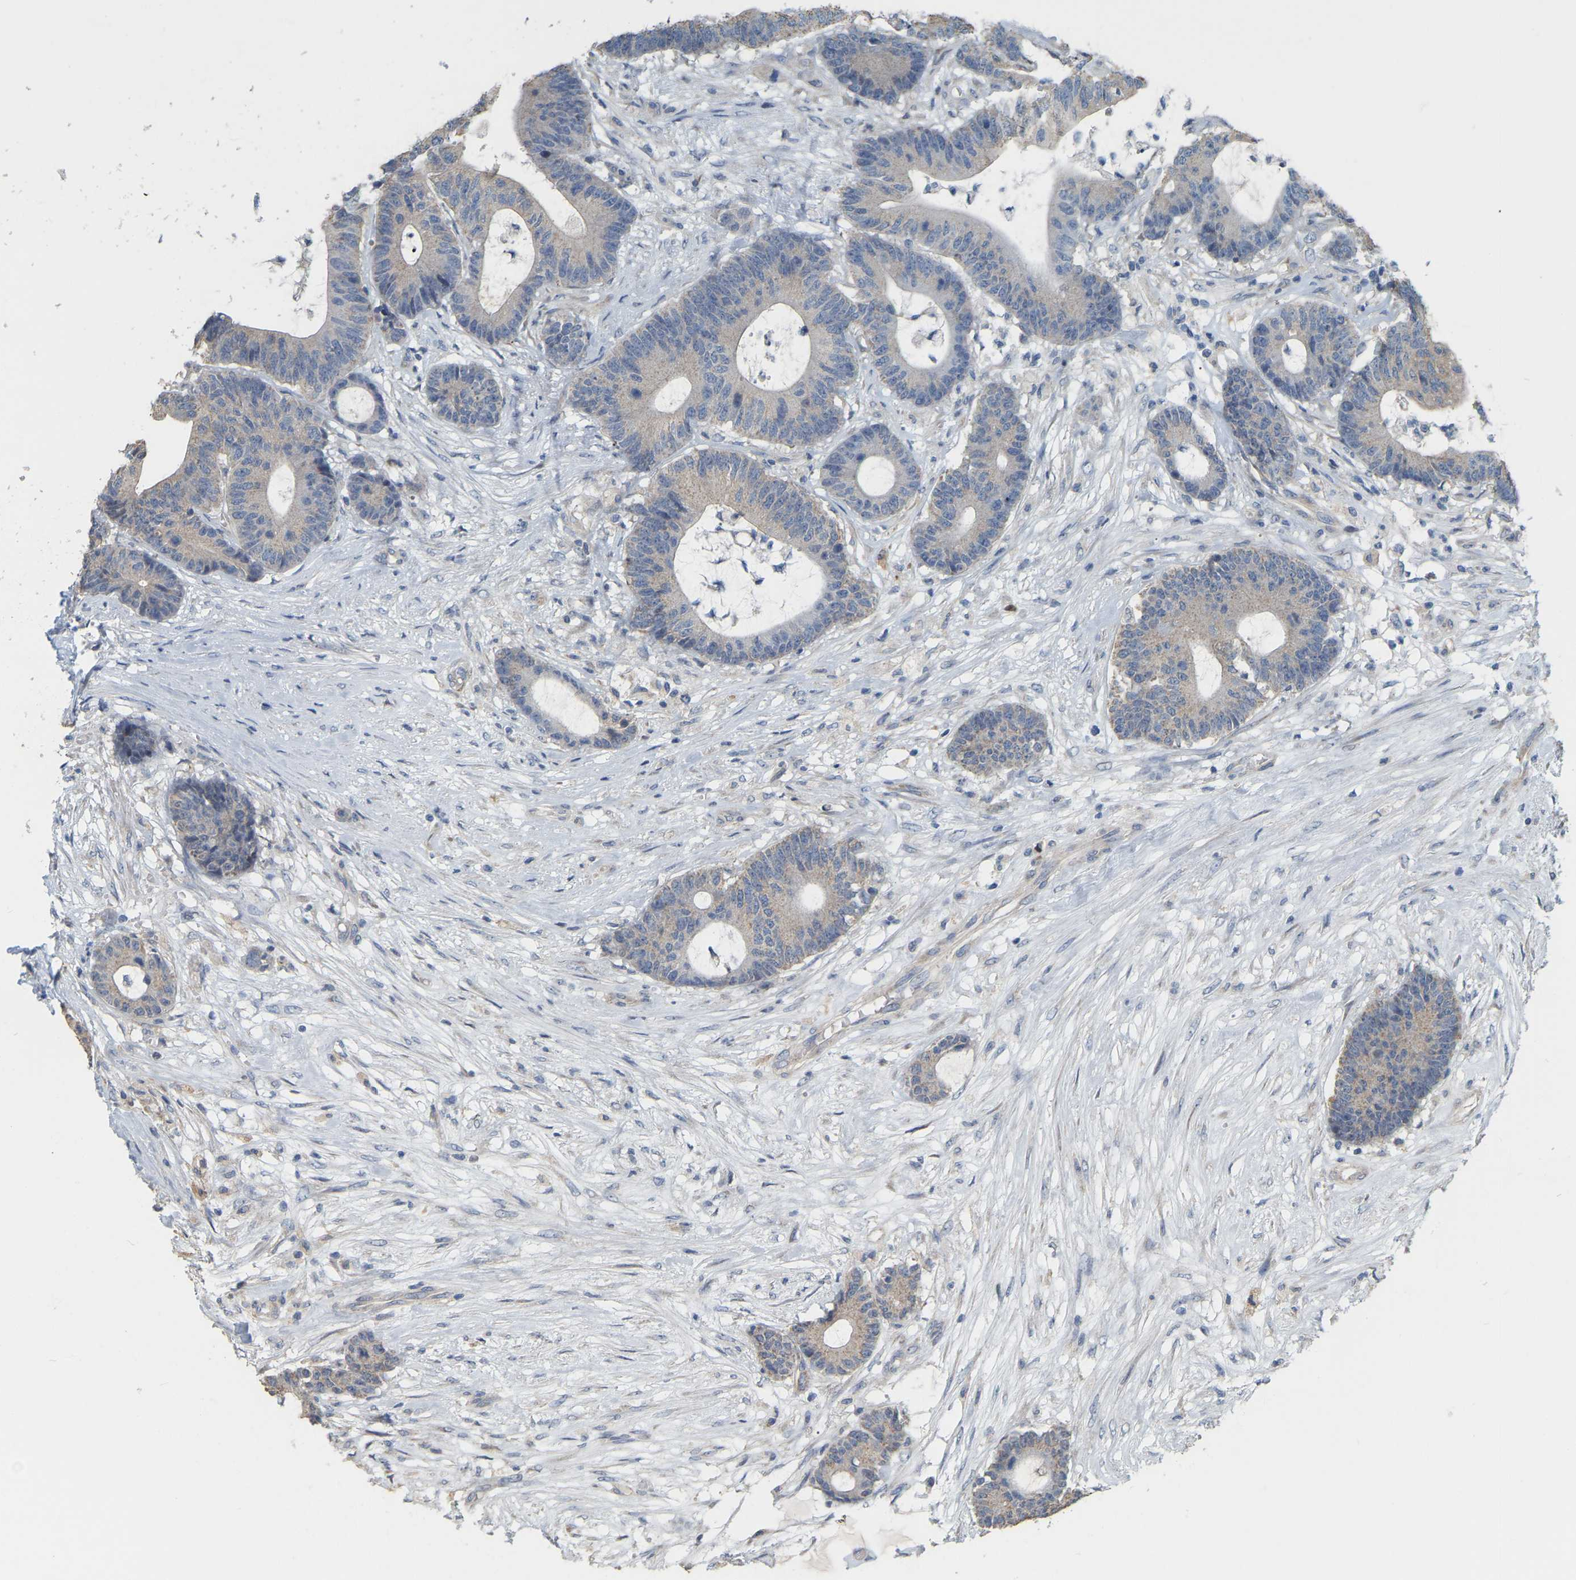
{"staining": {"intensity": "weak", "quantity": "25%-75%", "location": "cytoplasmic/membranous"}, "tissue": "colorectal cancer", "cell_type": "Tumor cells", "image_type": "cancer", "snomed": [{"axis": "morphology", "description": "Adenocarcinoma, NOS"}, {"axis": "topography", "description": "Colon"}], "caption": "An immunohistochemistry (IHC) image of tumor tissue is shown. Protein staining in brown labels weak cytoplasmic/membranous positivity in colorectal cancer within tumor cells.", "gene": "SSH1", "patient": {"sex": "female", "age": 84}}